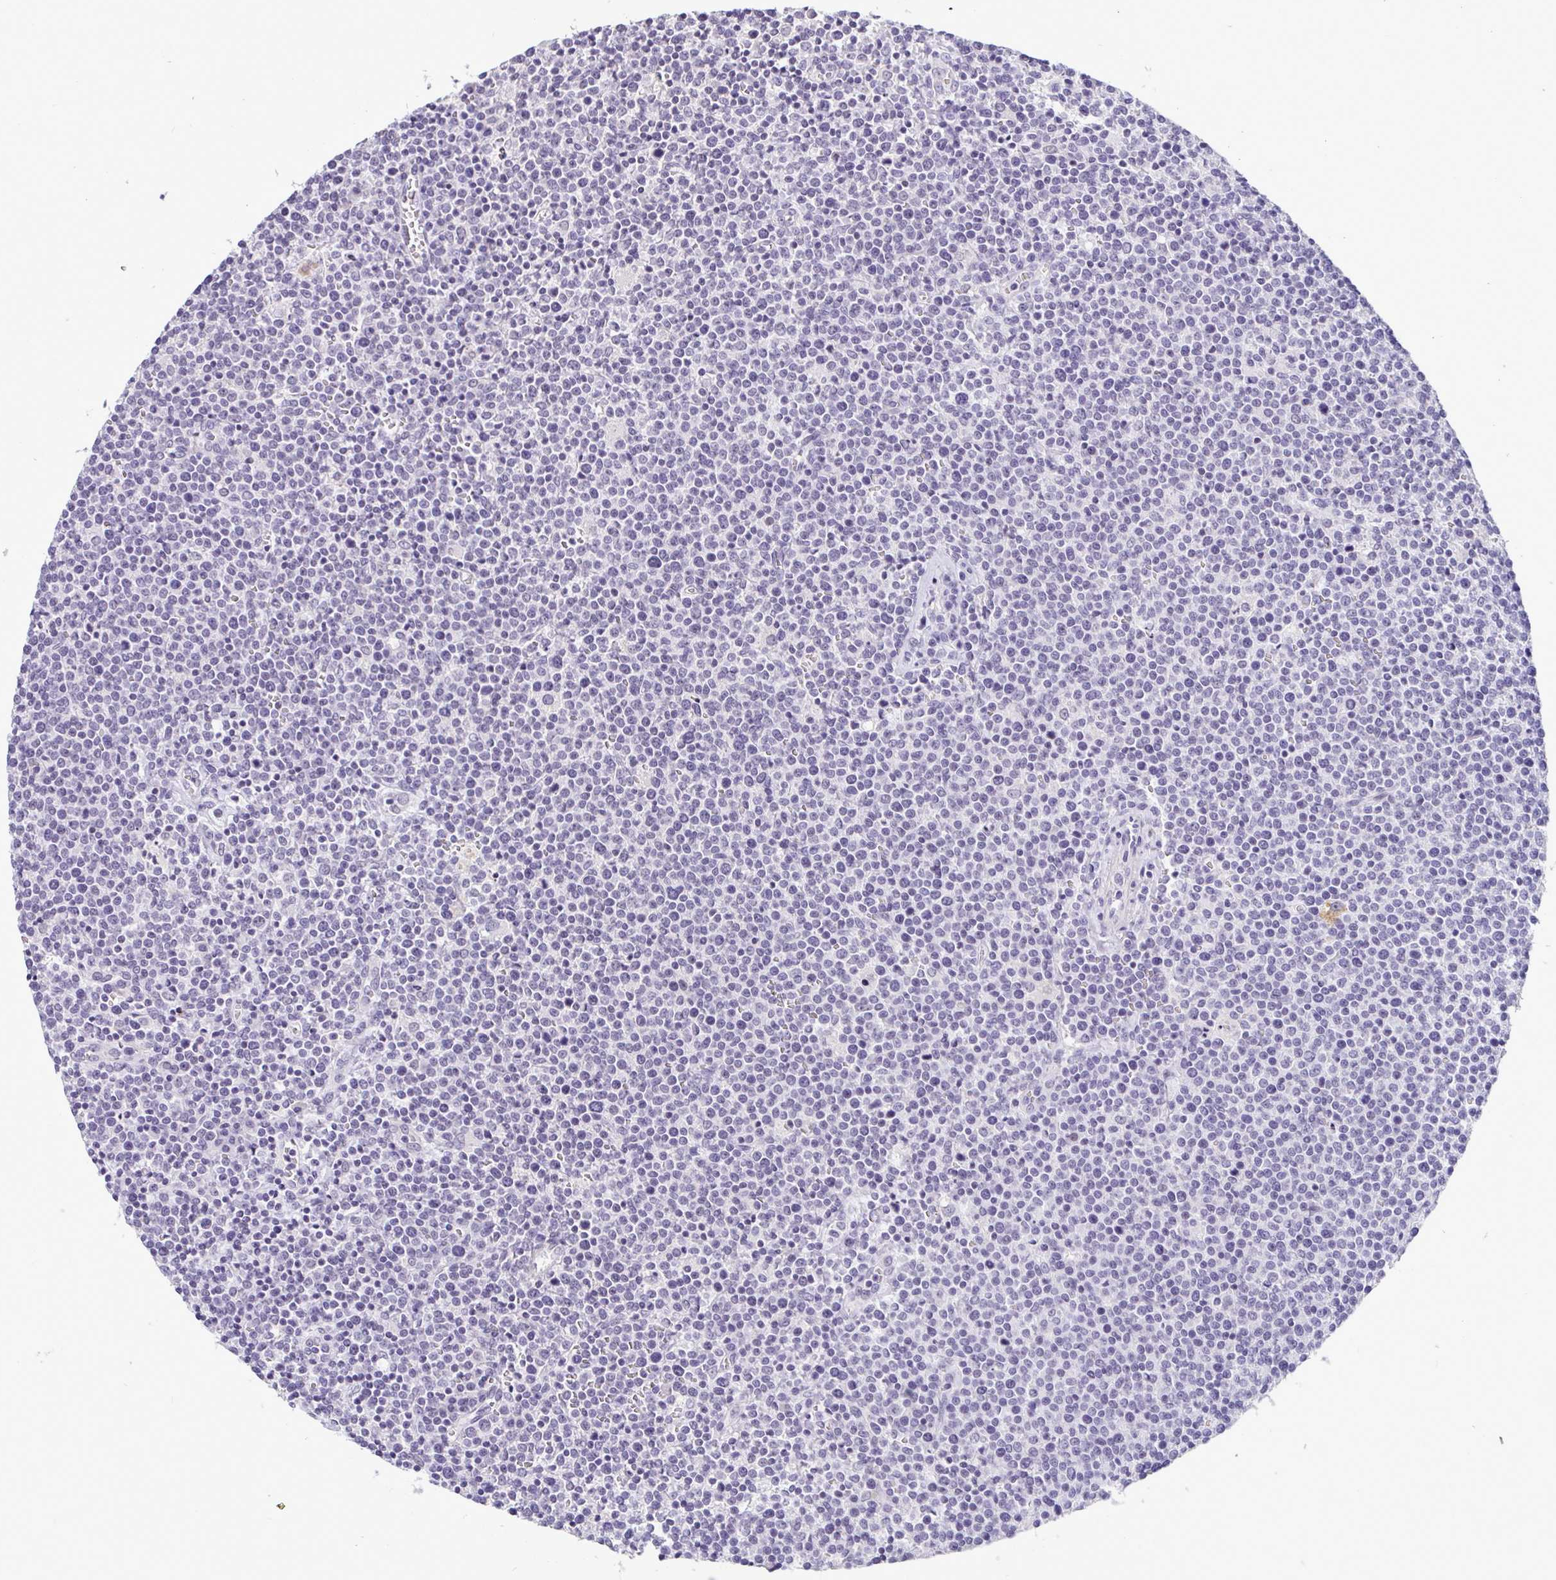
{"staining": {"intensity": "negative", "quantity": "none", "location": "none"}, "tissue": "lymphoma", "cell_type": "Tumor cells", "image_type": "cancer", "snomed": [{"axis": "morphology", "description": "Malignant lymphoma, non-Hodgkin's type, High grade"}, {"axis": "topography", "description": "Lymph node"}], "caption": "IHC photomicrograph of human lymphoma stained for a protein (brown), which reveals no expression in tumor cells.", "gene": "YBX2", "patient": {"sex": "male", "age": 61}}